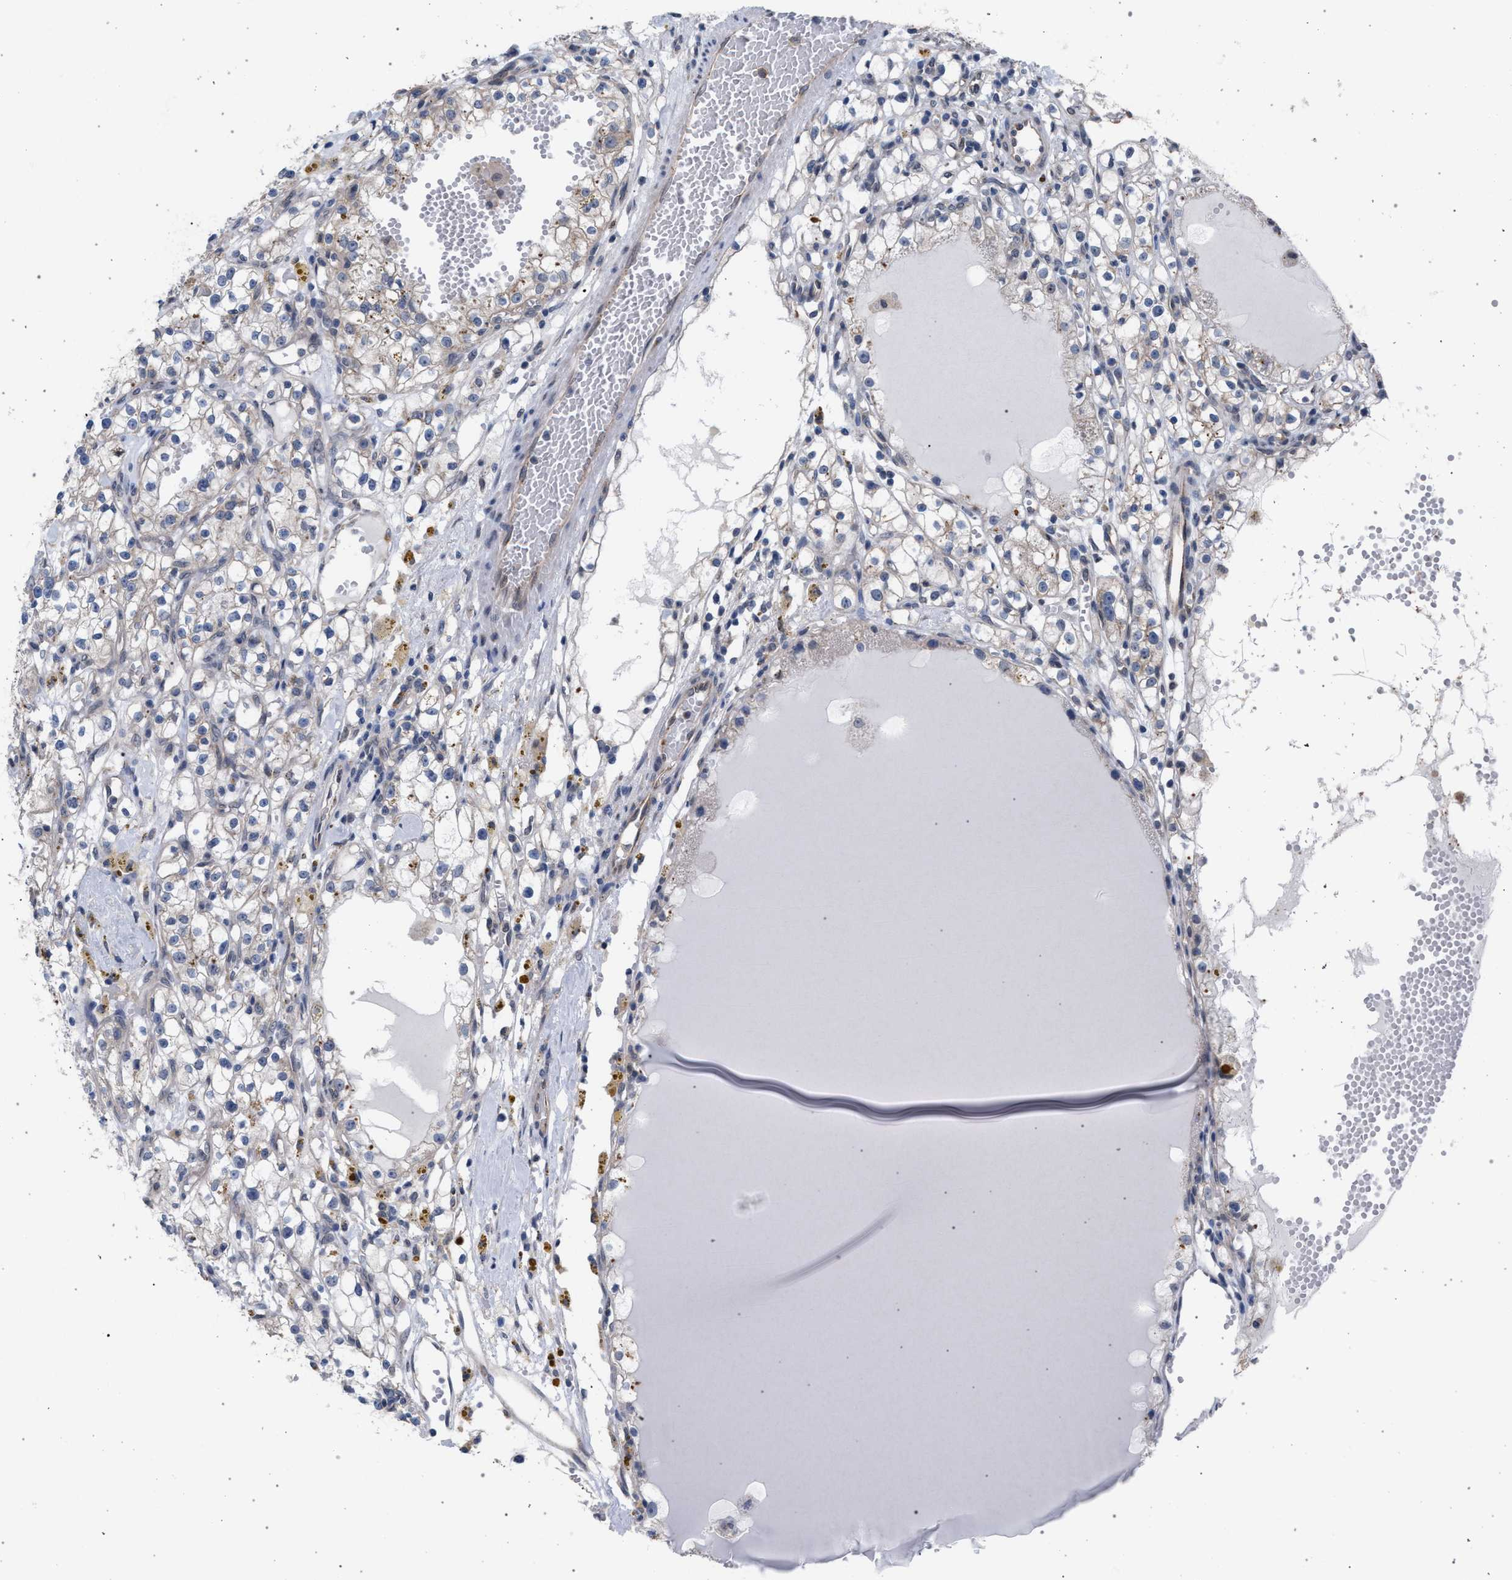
{"staining": {"intensity": "weak", "quantity": "<25%", "location": "cytoplasmic/membranous"}, "tissue": "renal cancer", "cell_type": "Tumor cells", "image_type": "cancer", "snomed": [{"axis": "morphology", "description": "Adenocarcinoma, NOS"}, {"axis": "topography", "description": "Kidney"}], "caption": "Adenocarcinoma (renal) was stained to show a protein in brown. There is no significant staining in tumor cells.", "gene": "ARPC5L", "patient": {"sex": "male", "age": 56}}